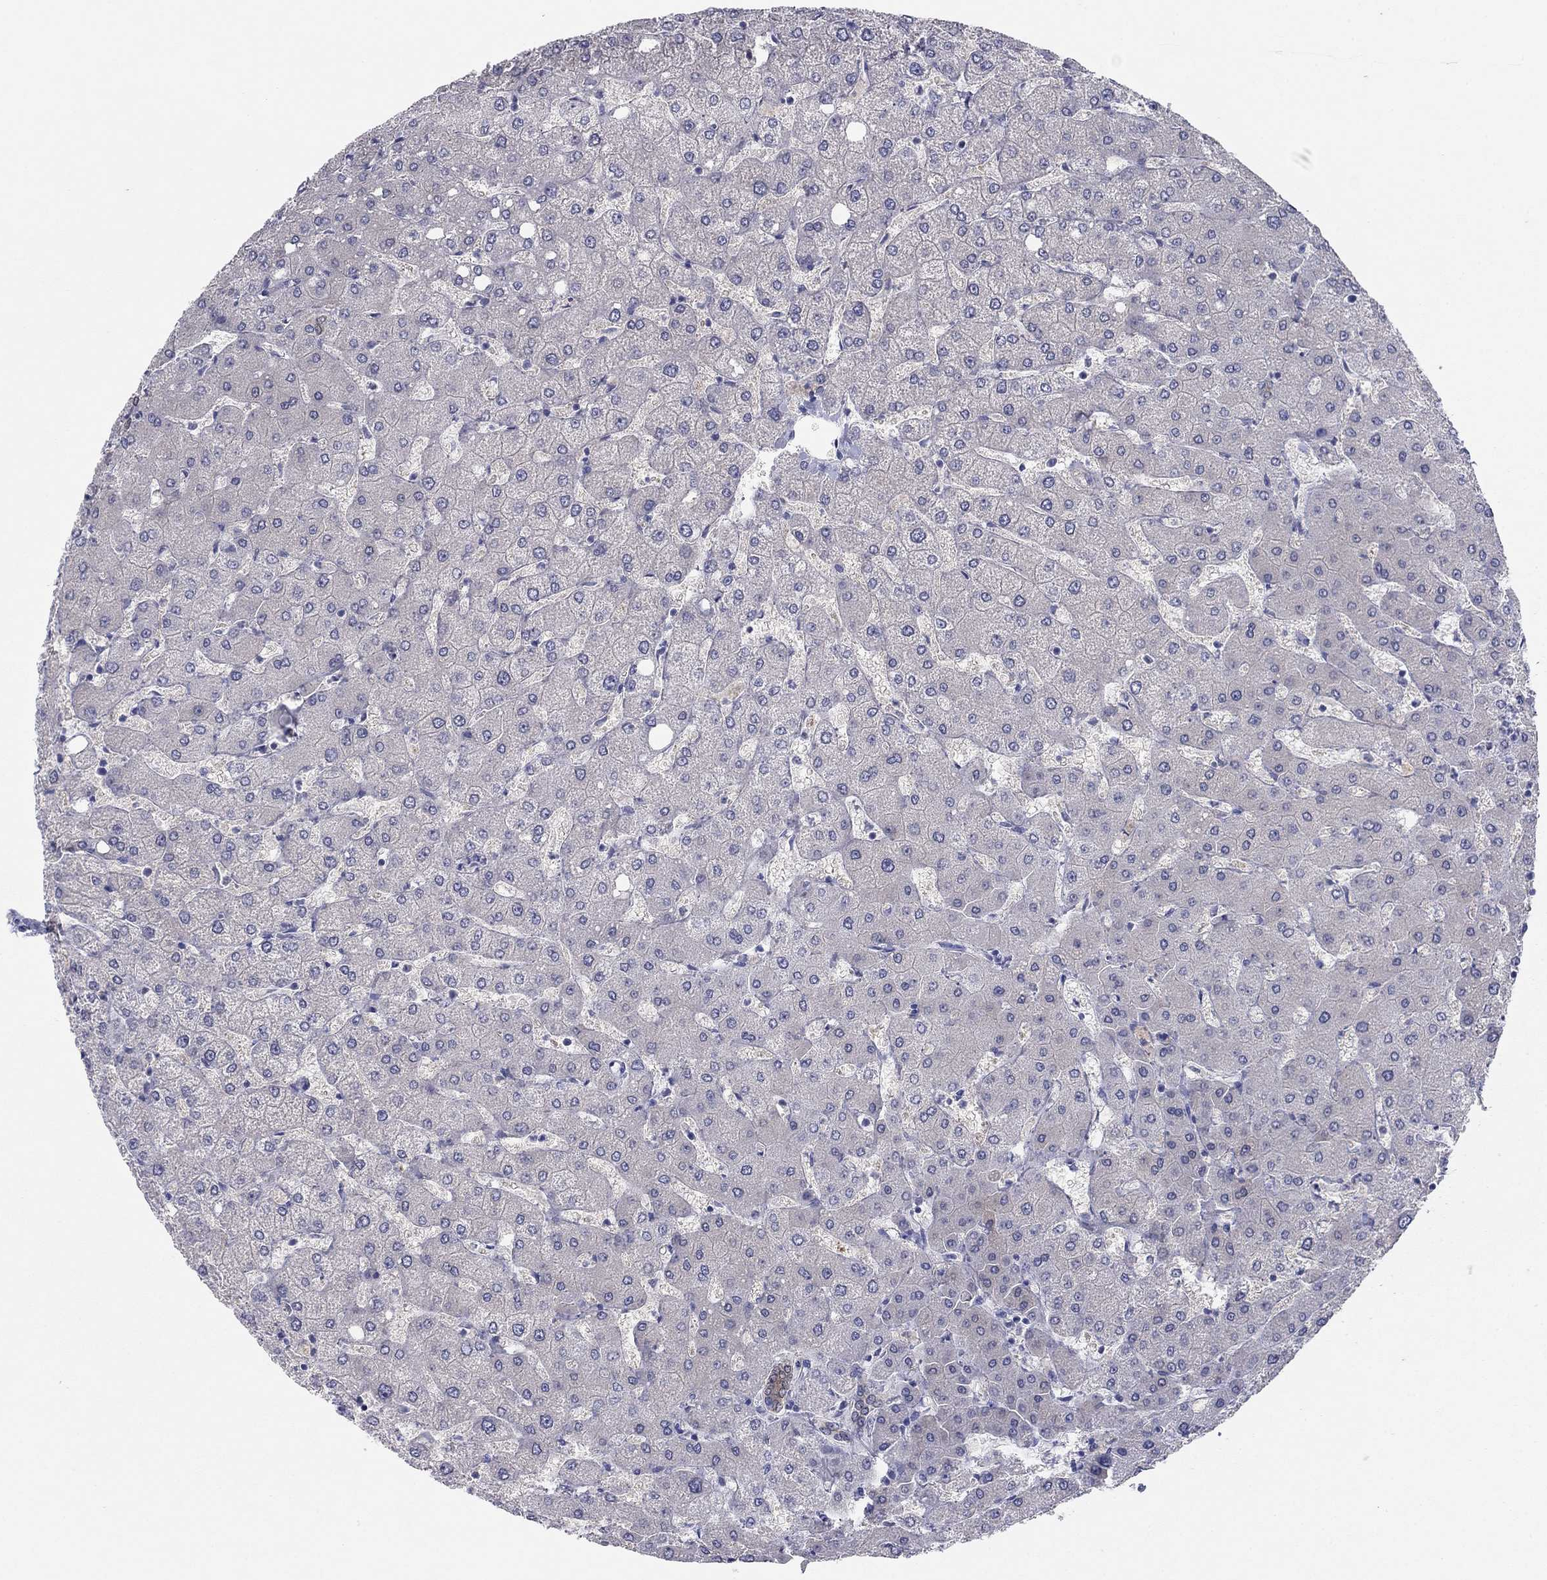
{"staining": {"intensity": "weak", "quantity": ">75%", "location": "cytoplasmic/membranous"}, "tissue": "liver", "cell_type": "Cholangiocytes", "image_type": "normal", "snomed": [{"axis": "morphology", "description": "Normal tissue, NOS"}, {"axis": "topography", "description": "Liver"}], "caption": "This is a histology image of immunohistochemistry (IHC) staining of unremarkable liver, which shows weak positivity in the cytoplasmic/membranous of cholangiocytes.", "gene": "PLS1", "patient": {"sex": "female", "age": 54}}